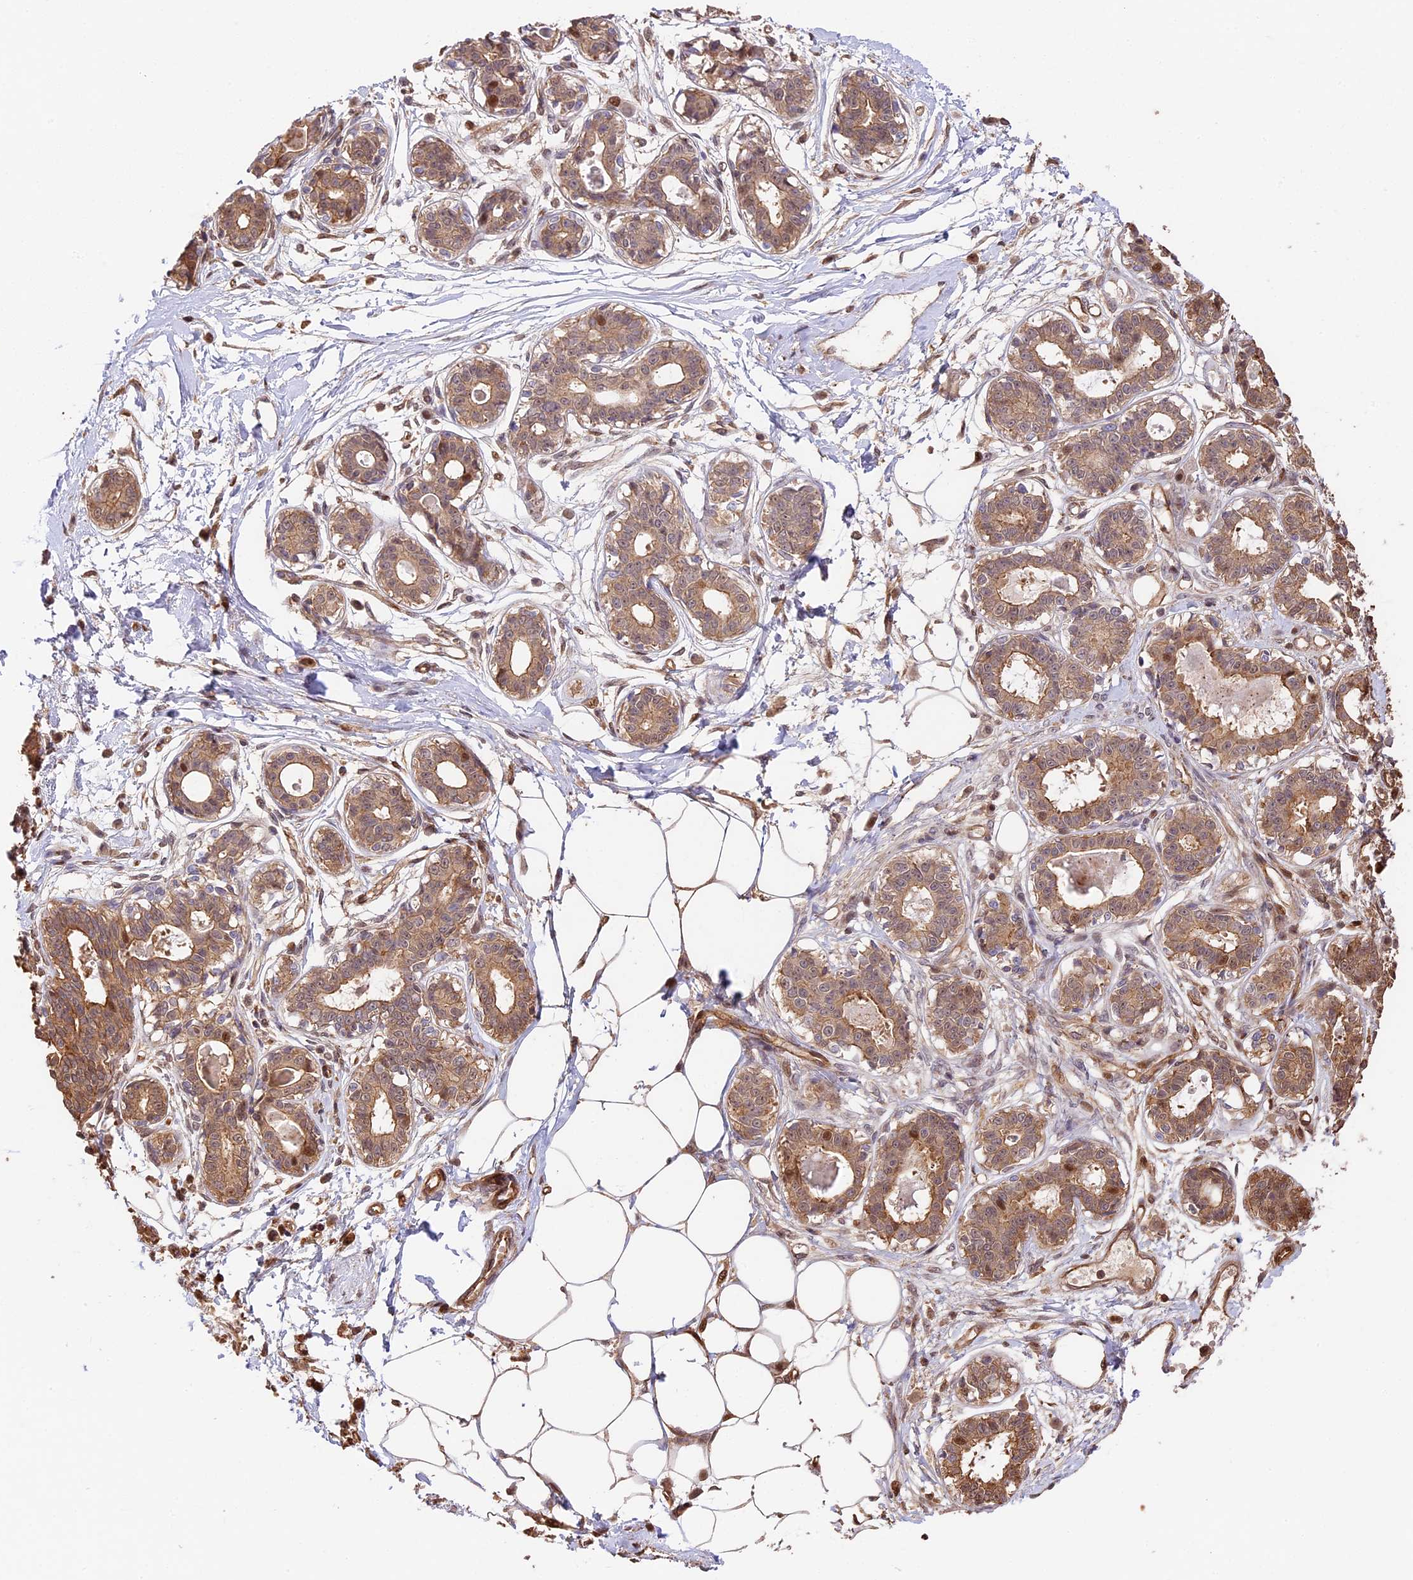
{"staining": {"intensity": "strong", "quantity": ">75%", "location": "cytoplasmic/membranous"}, "tissue": "breast", "cell_type": "Adipocytes", "image_type": "normal", "snomed": [{"axis": "morphology", "description": "Normal tissue, NOS"}, {"axis": "topography", "description": "Breast"}], "caption": "Human breast stained with a protein marker demonstrates strong staining in adipocytes.", "gene": "PPP1R37", "patient": {"sex": "female", "age": 45}}